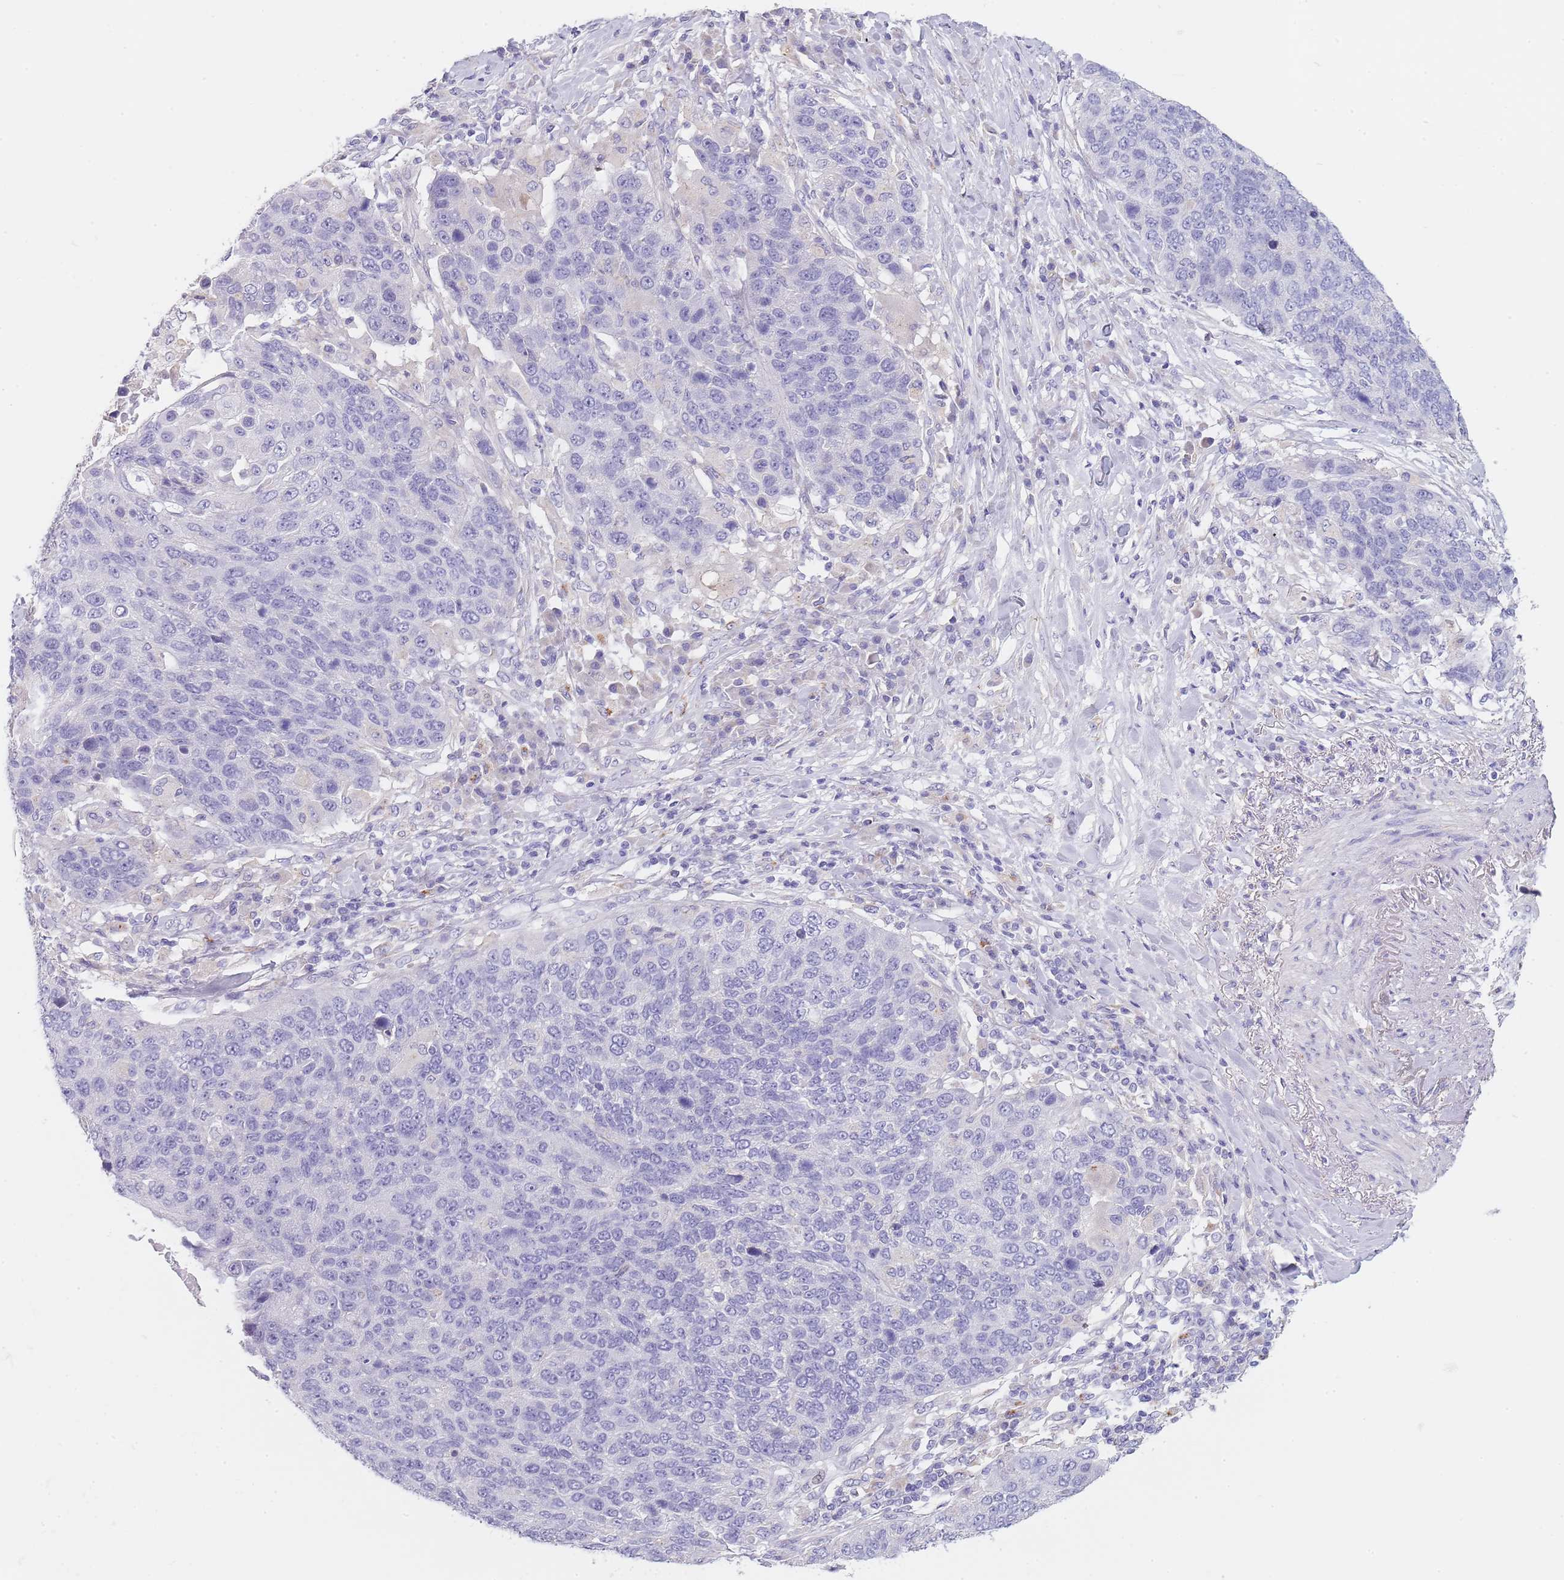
{"staining": {"intensity": "negative", "quantity": "none", "location": "none"}, "tissue": "lung cancer", "cell_type": "Tumor cells", "image_type": "cancer", "snomed": [{"axis": "morphology", "description": "Normal tissue, NOS"}, {"axis": "morphology", "description": "Squamous cell carcinoma, NOS"}, {"axis": "topography", "description": "Lymph node"}, {"axis": "topography", "description": "Lung"}], "caption": "Immunohistochemistry (IHC) micrograph of neoplastic tissue: lung squamous cell carcinoma stained with DAB reveals no significant protein expression in tumor cells.", "gene": "MAN1C1", "patient": {"sex": "male", "age": 66}}